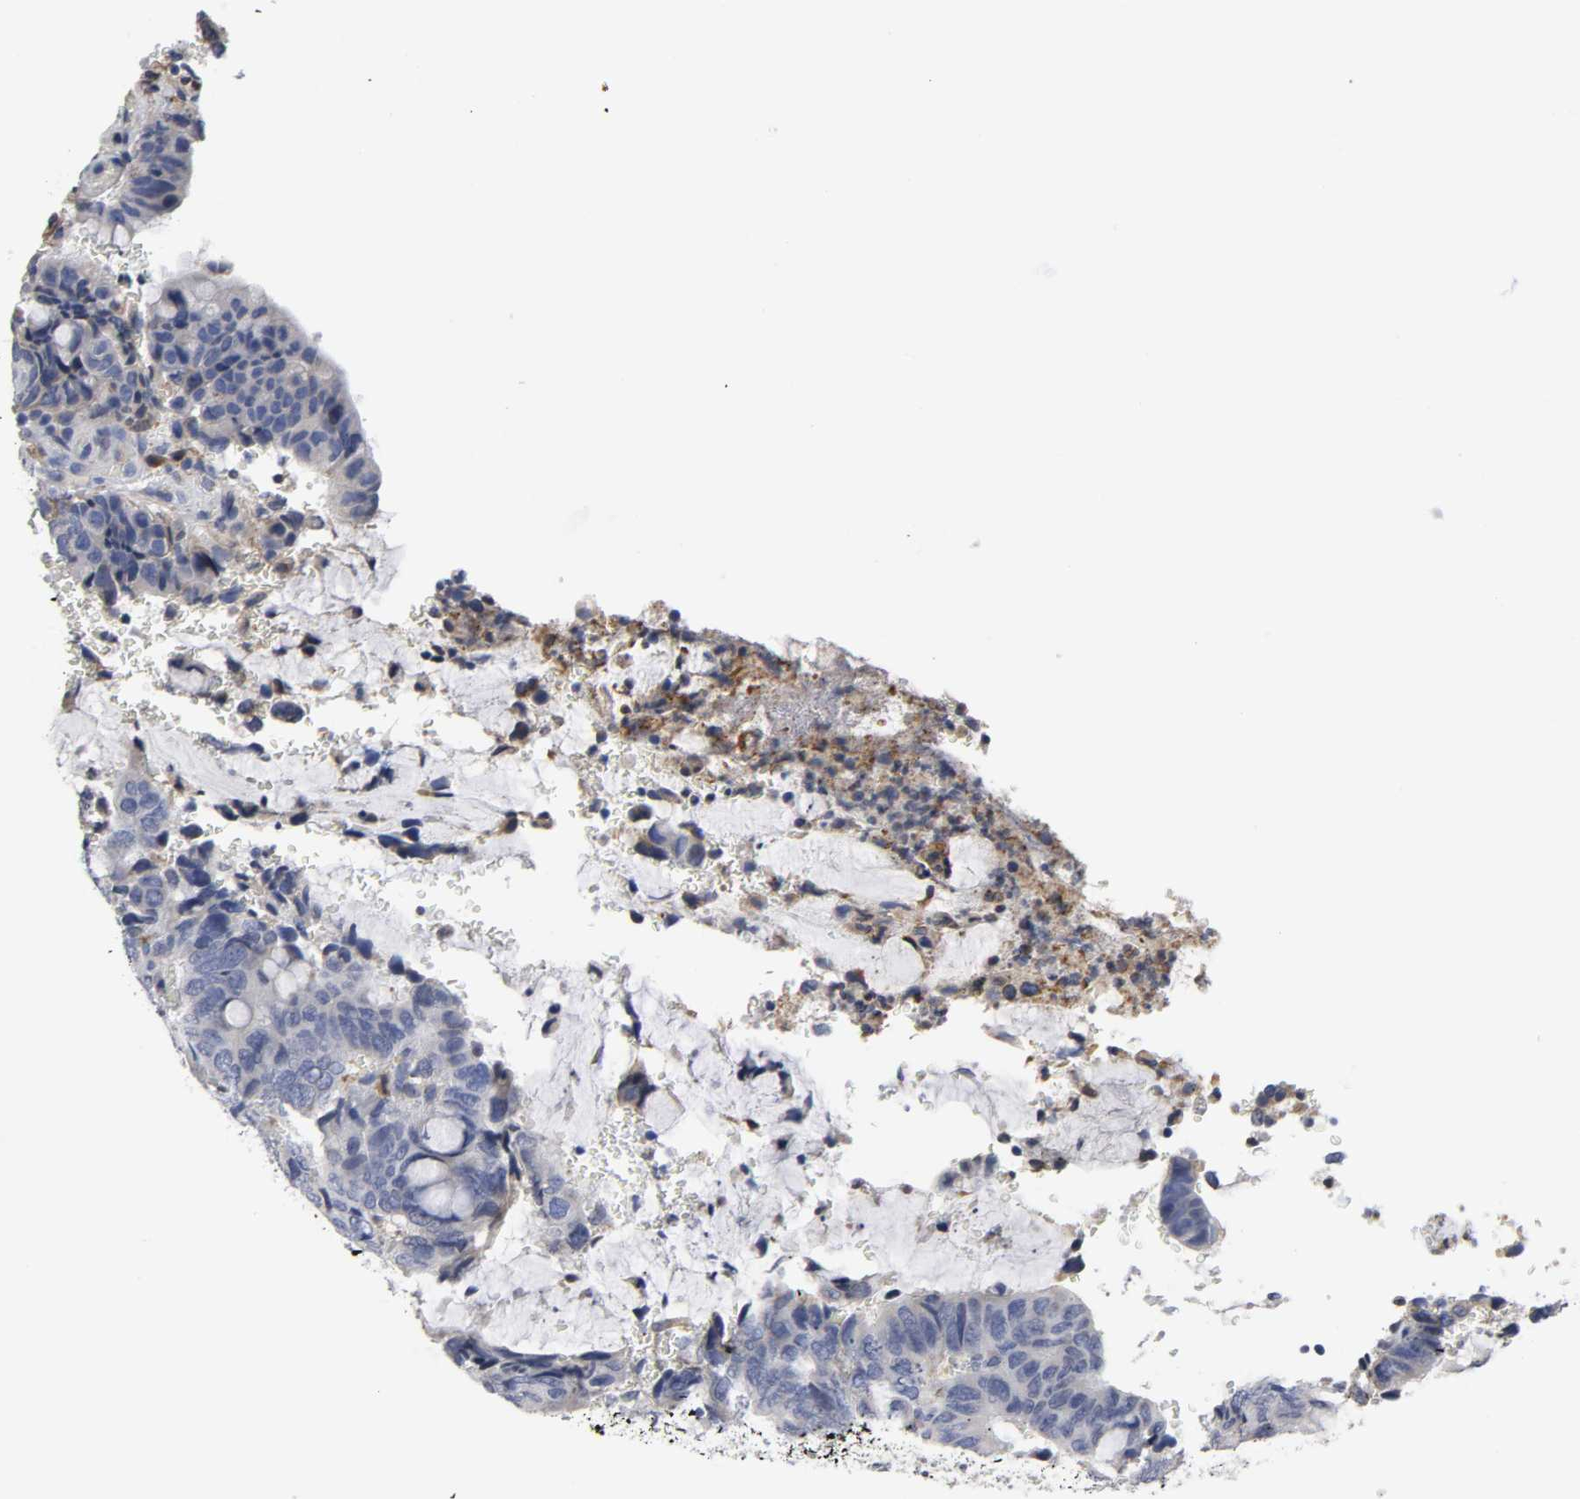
{"staining": {"intensity": "negative", "quantity": "none", "location": "none"}, "tissue": "colorectal cancer", "cell_type": "Tumor cells", "image_type": "cancer", "snomed": [{"axis": "morphology", "description": "Normal tissue, NOS"}, {"axis": "morphology", "description": "Adenocarcinoma, NOS"}, {"axis": "topography", "description": "Rectum"}, {"axis": "topography", "description": "Peripheral nerve tissue"}], "caption": "High magnification brightfield microscopy of colorectal adenocarcinoma stained with DAB (3,3'-diaminobenzidine) (brown) and counterstained with hematoxylin (blue): tumor cells show no significant positivity.", "gene": "HCK", "patient": {"sex": "male", "age": 92}}